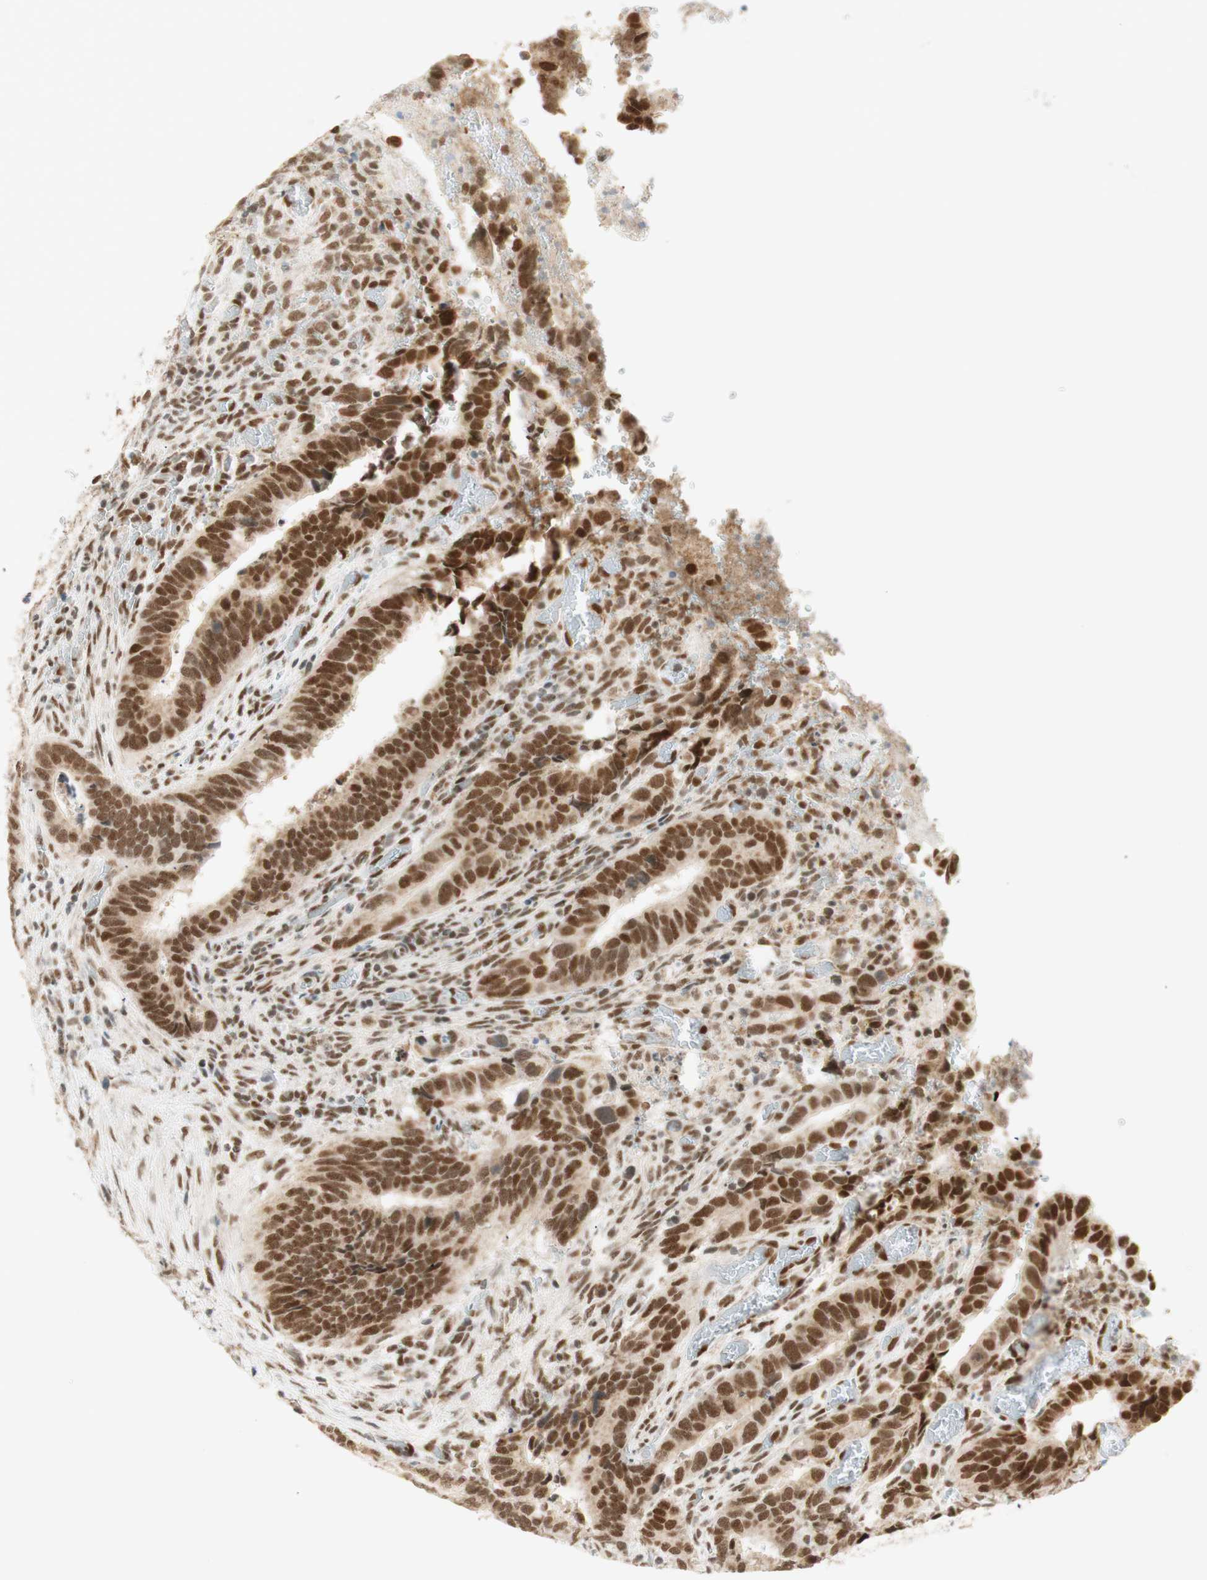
{"staining": {"intensity": "strong", "quantity": ">75%", "location": "nuclear"}, "tissue": "colorectal cancer", "cell_type": "Tumor cells", "image_type": "cancer", "snomed": [{"axis": "morphology", "description": "Adenocarcinoma, NOS"}, {"axis": "topography", "description": "Colon"}], "caption": "Human colorectal cancer (adenocarcinoma) stained with a protein marker demonstrates strong staining in tumor cells.", "gene": "ZNF782", "patient": {"sex": "male", "age": 72}}